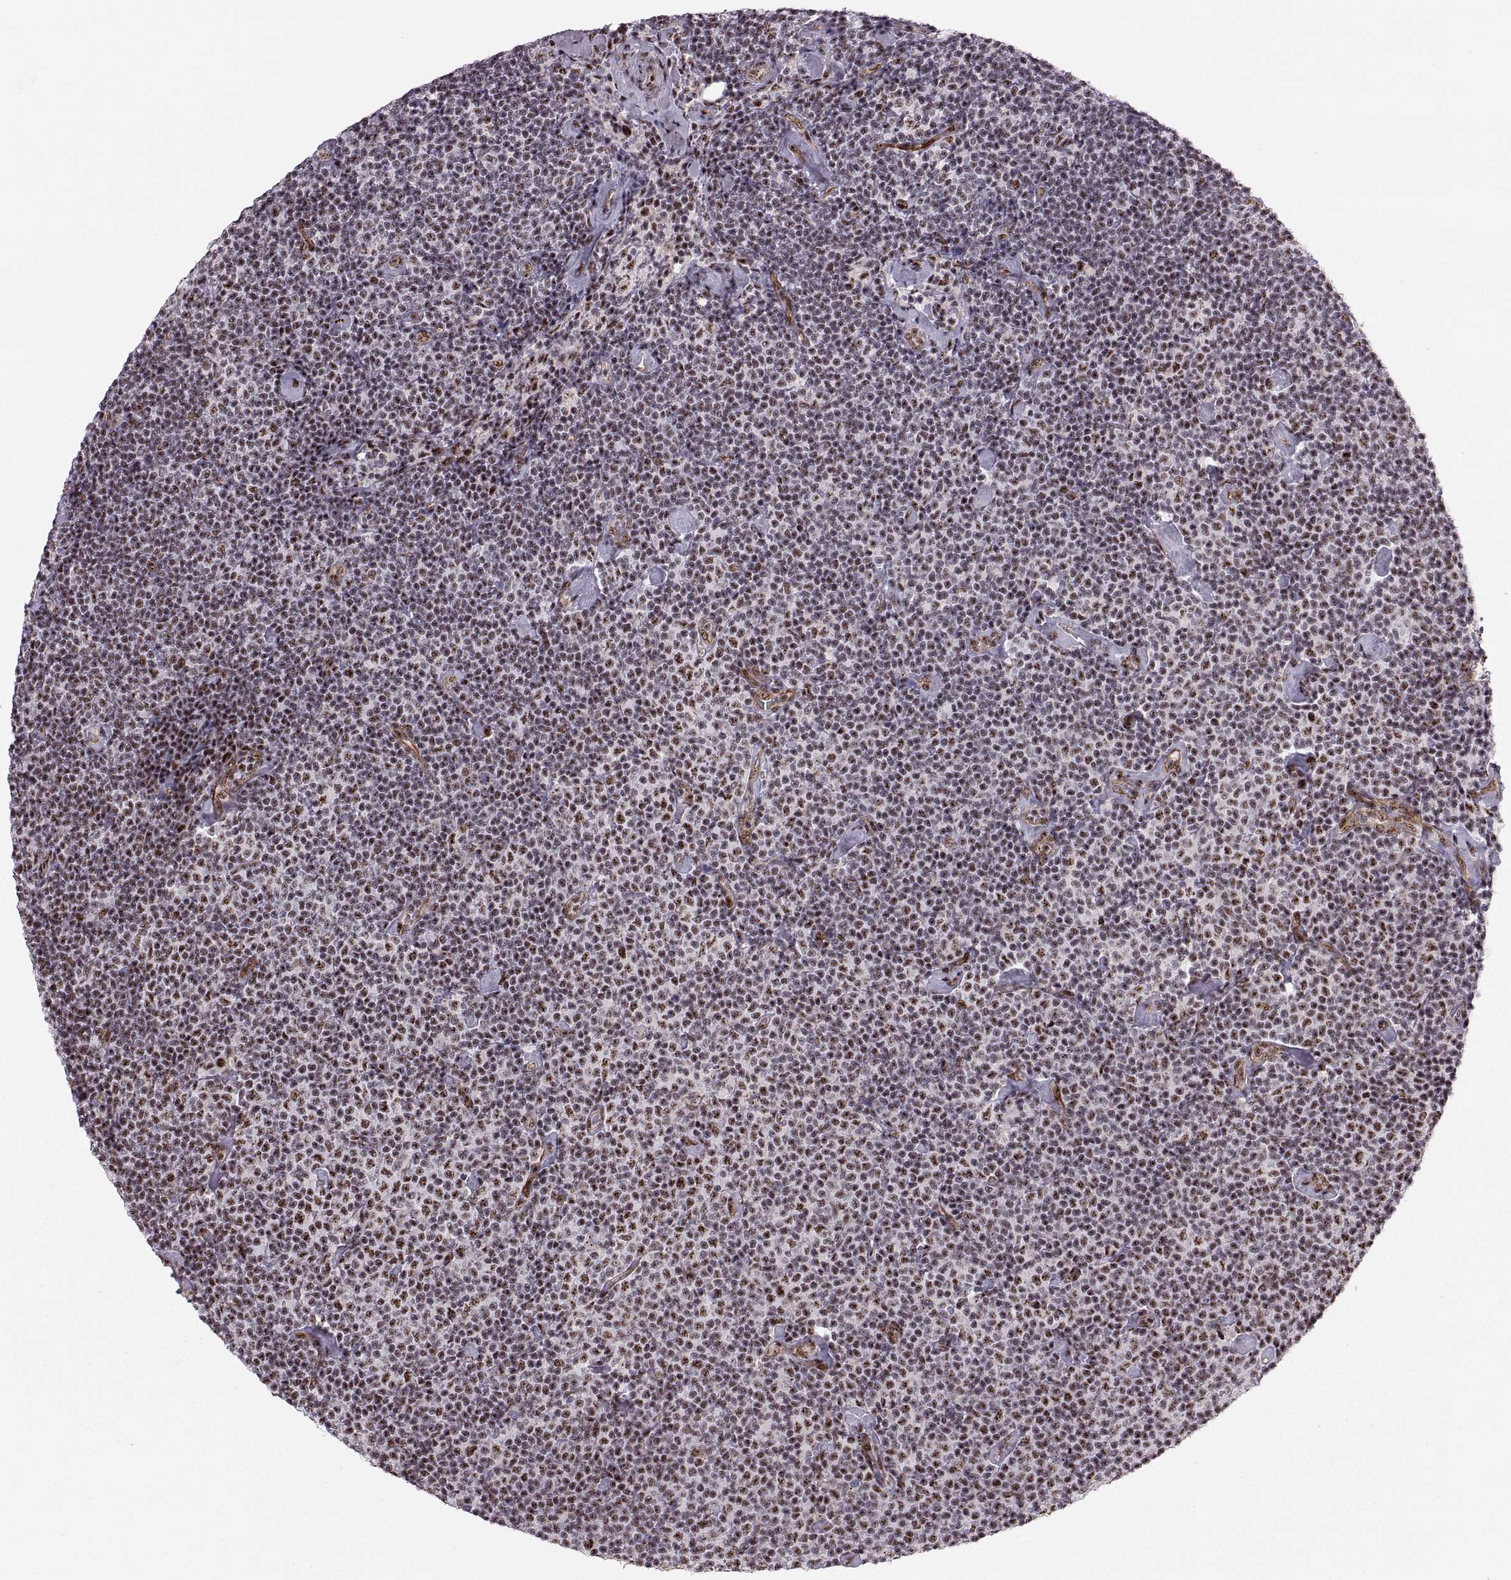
{"staining": {"intensity": "weak", "quantity": "25%-75%", "location": "nuclear"}, "tissue": "lymphoma", "cell_type": "Tumor cells", "image_type": "cancer", "snomed": [{"axis": "morphology", "description": "Malignant lymphoma, non-Hodgkin's type, Low grade"}, {"axis": "topography", "description": "Lymph node"}], "caption": "There is low levels of weak nuclear staining in tumor cells of lymphoma, as demonstrated by immunohistochemical staining (brown color).", "gene": "ZCCHC17", "patient": {"sex": "male", "age": 81}}